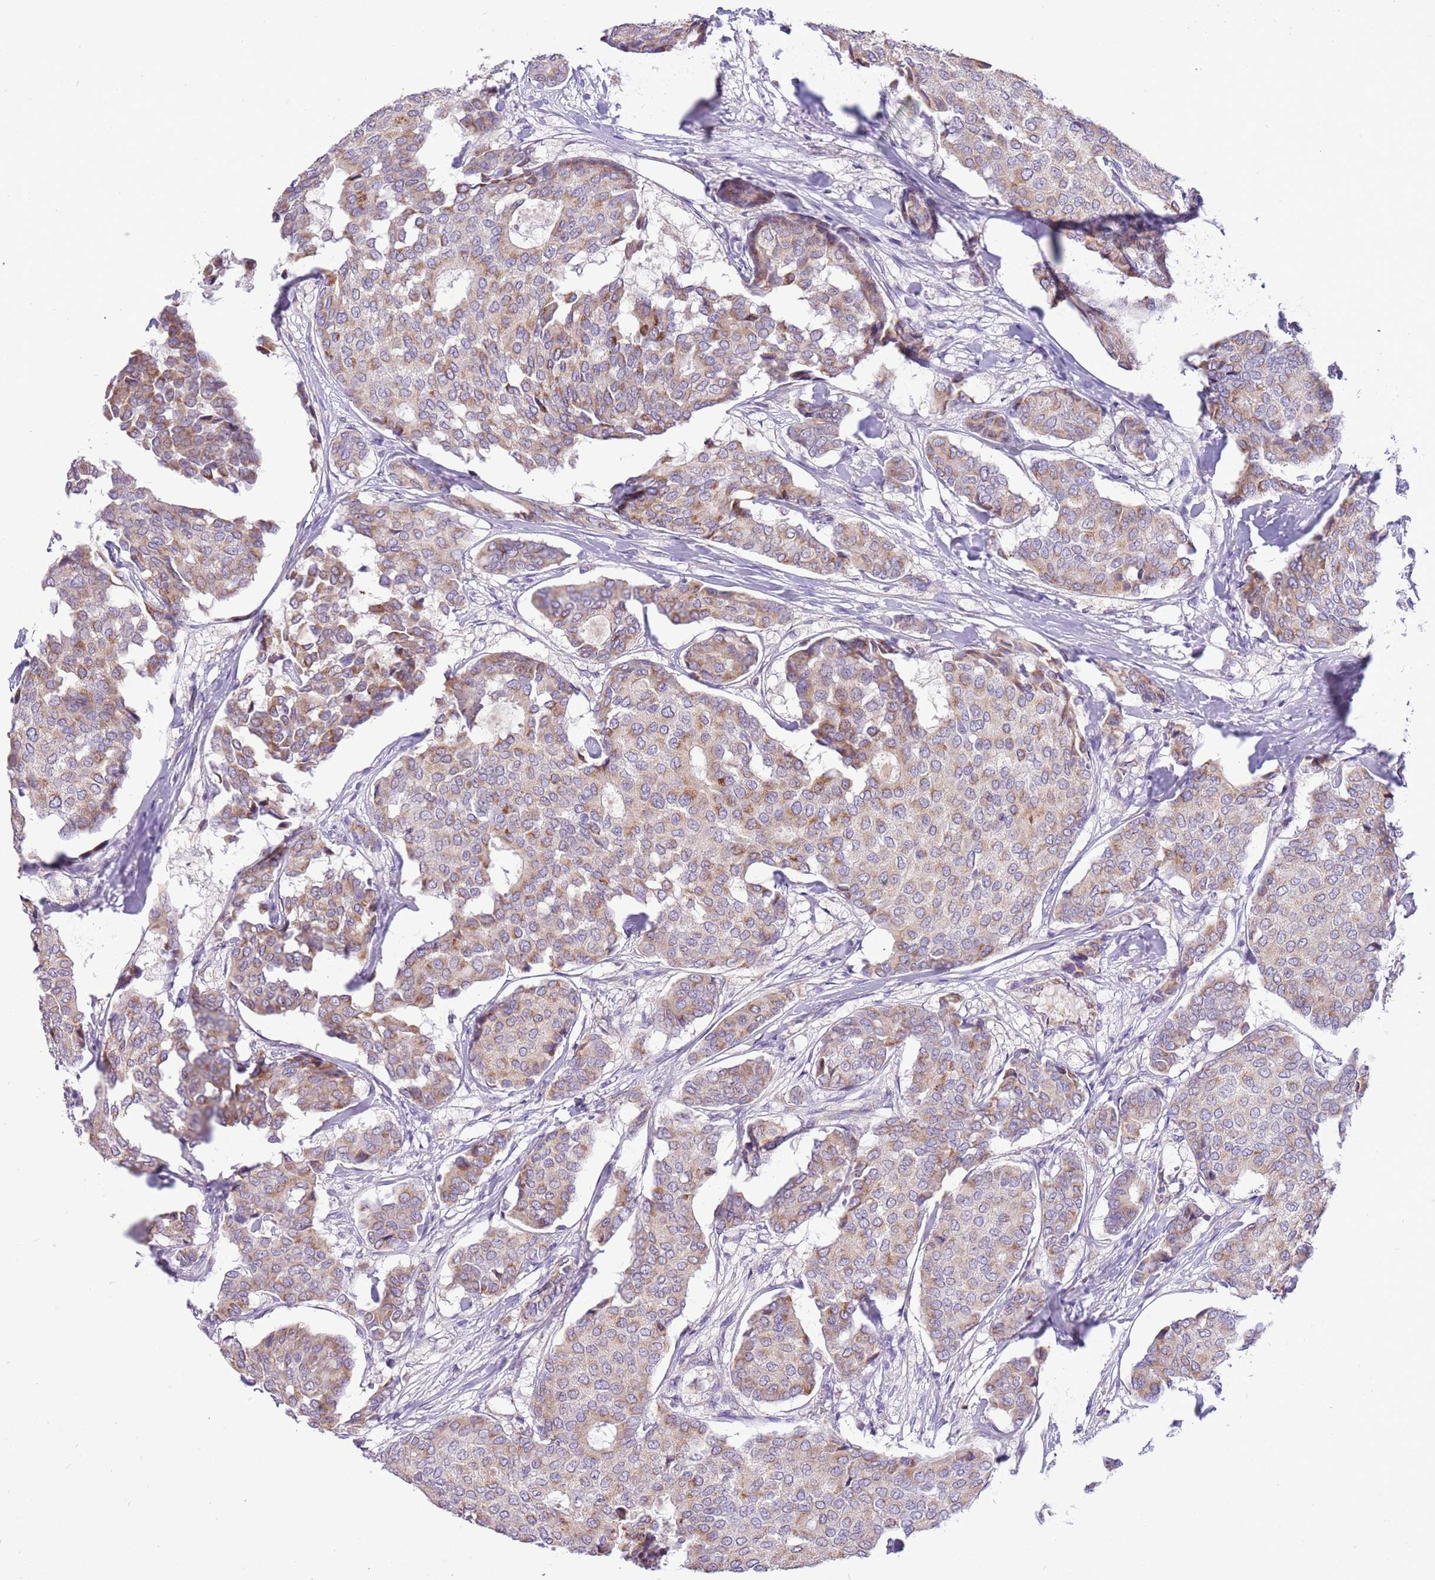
{"staining": {"intensity": "moderate", "quantity": "25%-75%", "location": "cytoplasmic/membranous"}, "tissue": "breast cancer", "cell_type": "Tumor cells", "image_type": "cancer", "snomed": [{"axis": "morphology", "description": "Duct carcinoma"}, {"axis": "topography", "description": "Breast"}], "caption": "Protein expression analysis of breast cancer (invasive ductal carcinoma) displays moderate cytoplasmic/membranous expression in approximately 25%-75% of tumor cells. (DAB IHC, brown staining for protein, blue staining for nuclei).", "gene": "GLCE", "patient": {"sex": "female", "age": 75}}